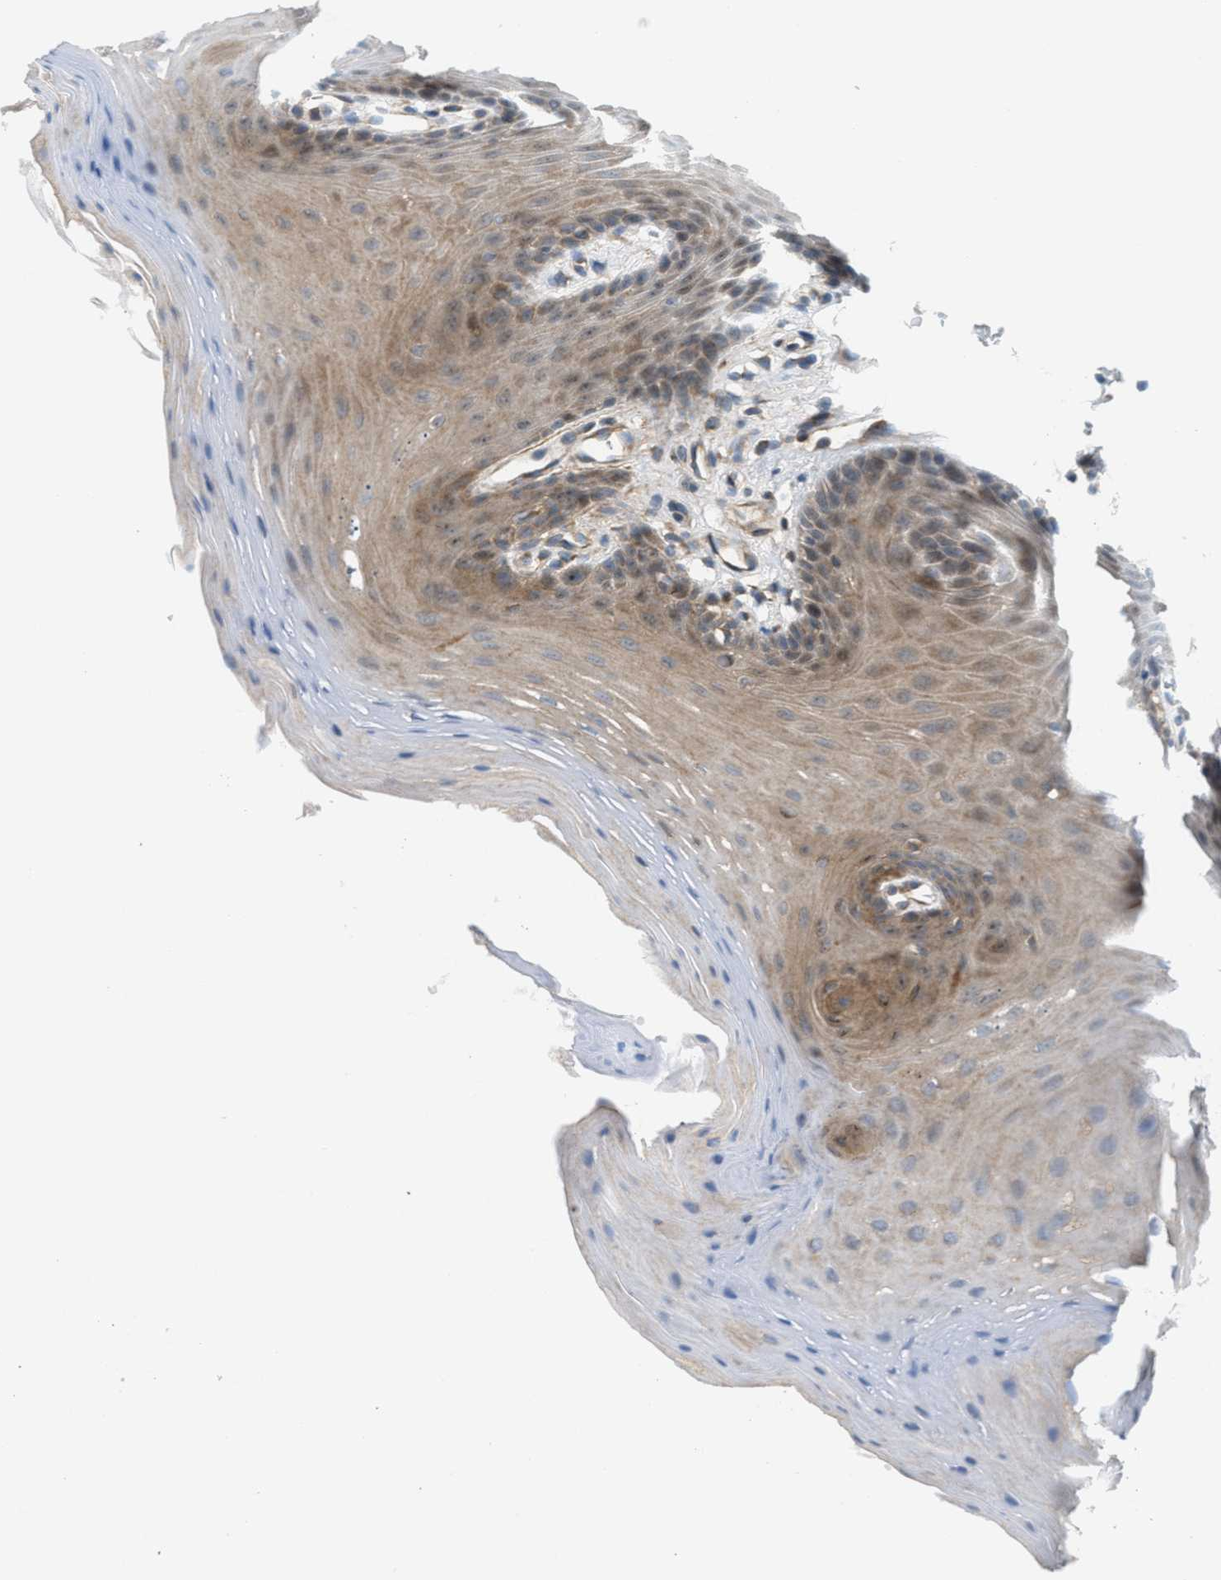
{"staining": {"intensity": "weak", "quantity": "25%-75%", "location": "cytoplasmic/membranous"}, "tissue": "oral mucosa", "cell_type": "Squamous epithelial cells", "image_type": "normal", "snomed": [{"axis": "morphology", "description": "Normal tissue, NOS"}, {"axis": "morphology", "description": "Squamous cell carcinoma, NOS"}, {"axis": "topography", "description": "Oral tissue"}, {"axis": "topography", "description": "Head-Neck"}], "caption": "Immunohistochemistry (IHC) (DAB) staining of unremarkable human oral mucosa reveals weak cytoplasmic/membranous protein expression in approximately 25%-75% of squamous epithelial cells.", "gene": "CYB5D1", "patient": {"sex": "male", "age": 71}}